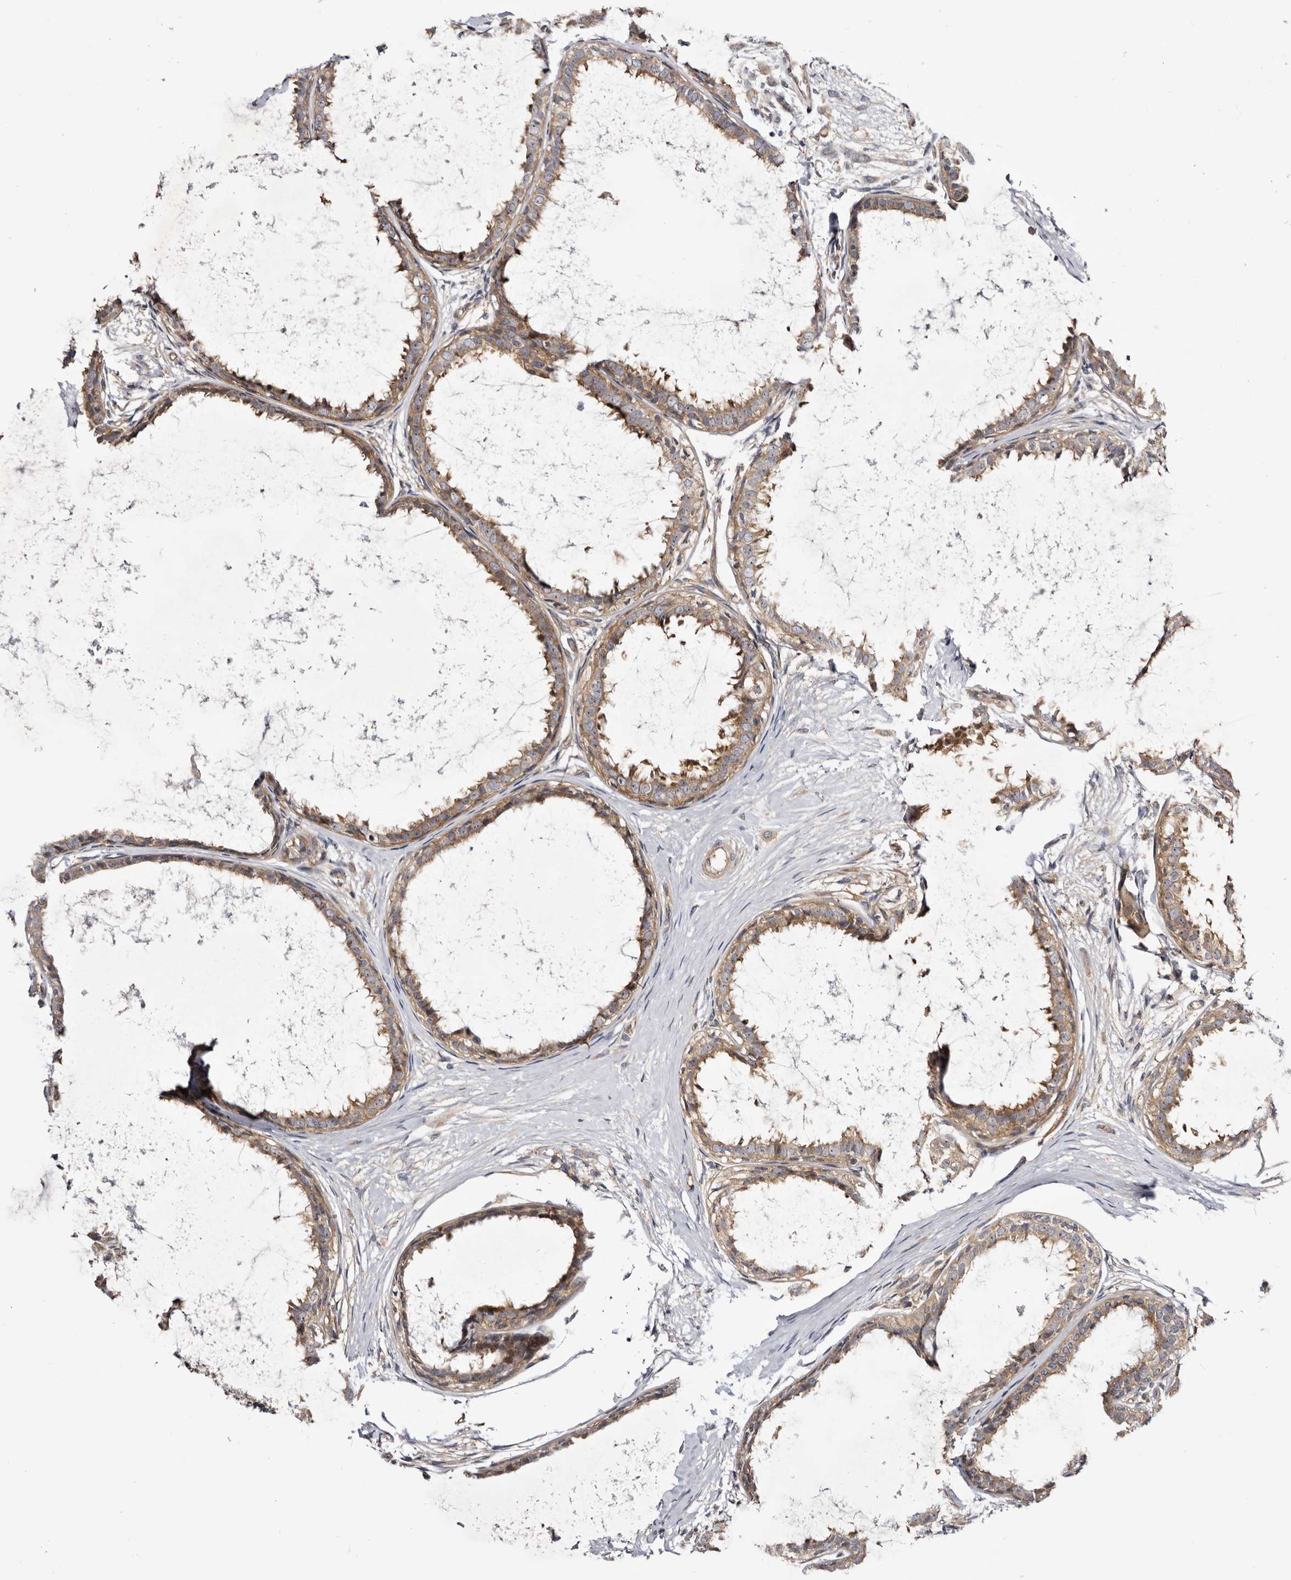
{"staining": {"intensity": "moderate", "quantity": ">75%", "location": "cytoplasmic/membranous,nuclear"}, "tissue": "breast cancer", "cell_type": "Tumor cells", "image_type": "cancer", "snomed": [{"axis": "morphology", "description": "Normal tissue, NOS"}, {"axis": "morphology", "description": "Lobular carcinoma"}, {"axis": "topography", "description": "Breast"}], "caption": "Immunohistochemistry of human lobular carcinoma (breast) demonstrates medium levels of moderate cytoplasmic/membranous and nuclear expression in about >75% of tumor cells.", "gene": "PANK4", "patient": {"sex": "female", "age": 47}}